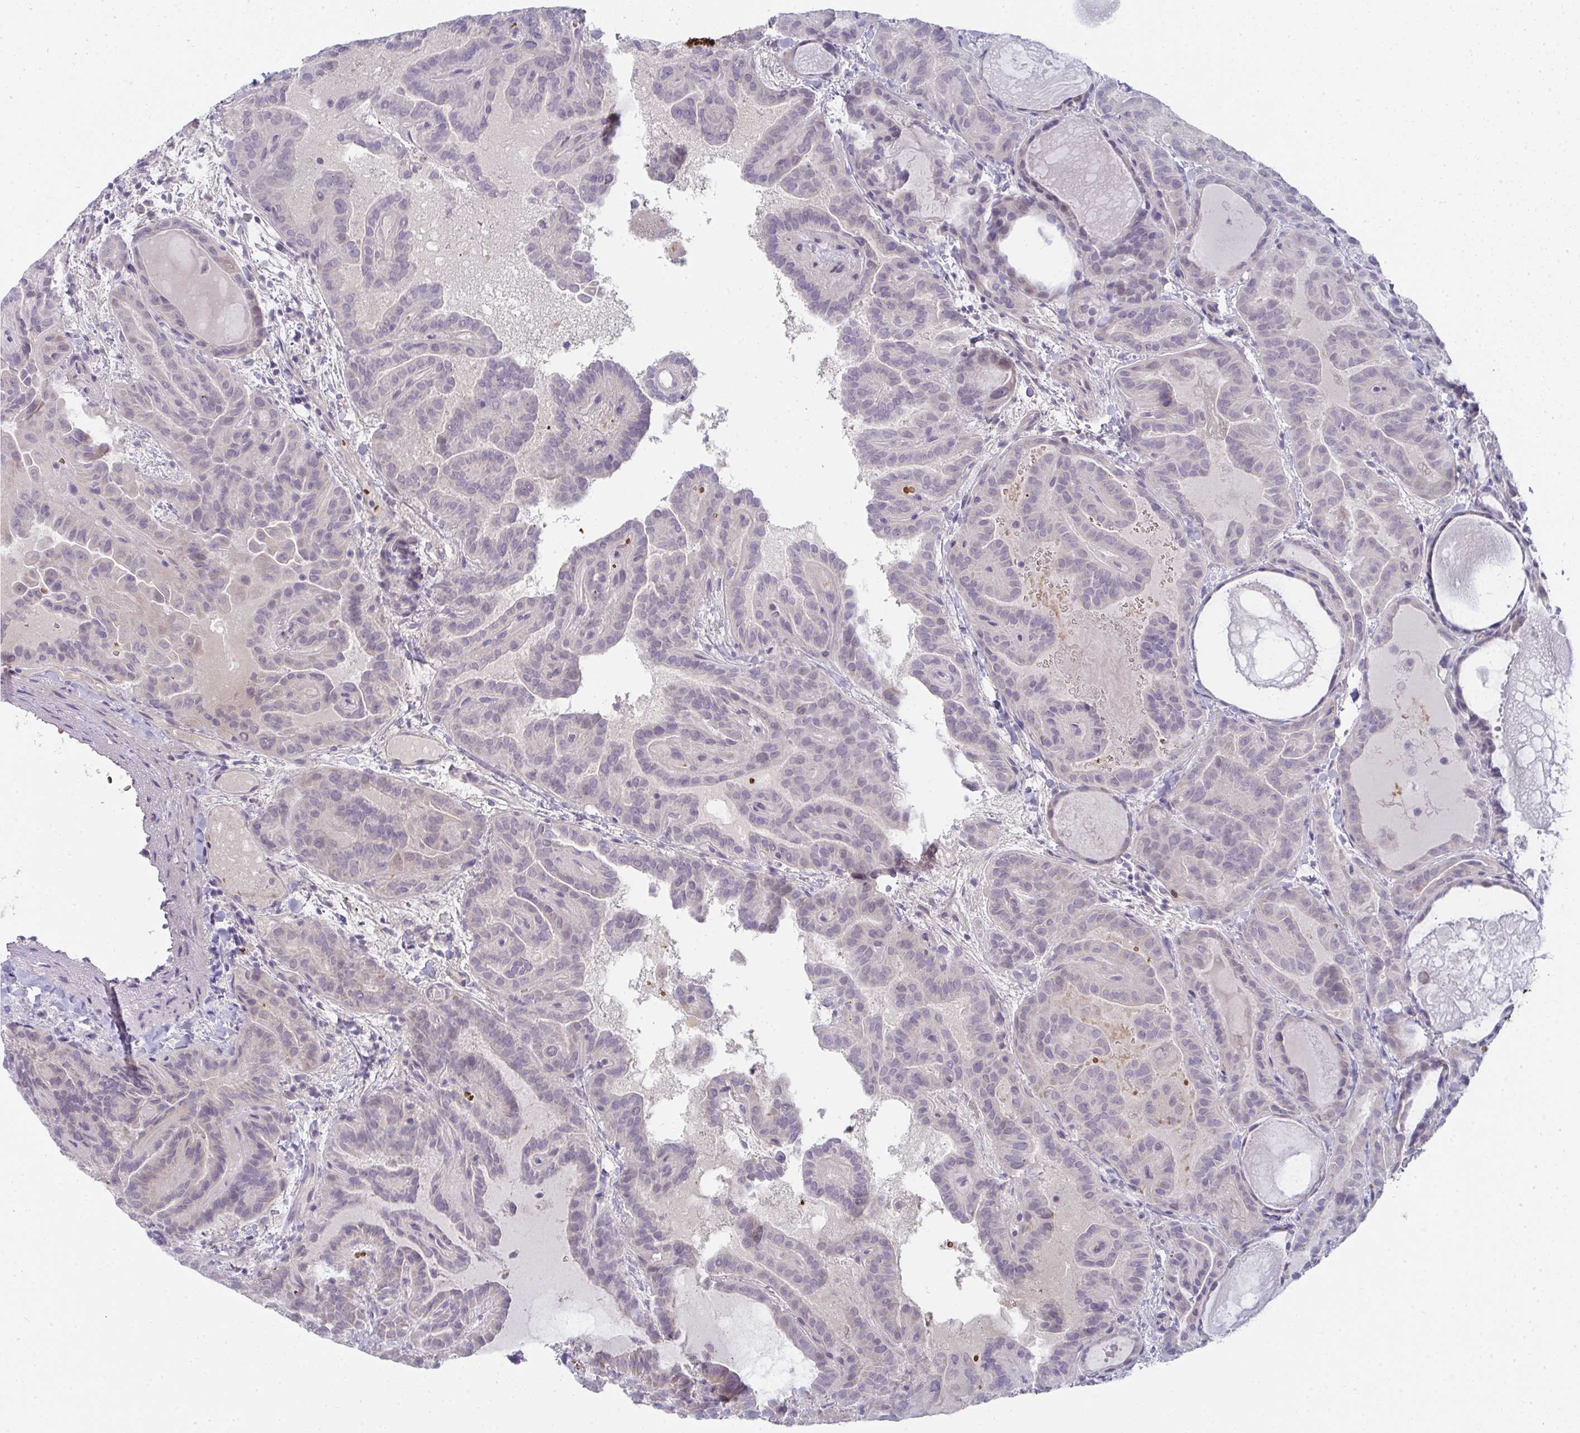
{"staining": {"intensity": "negative", "quantity": "none", "location": "none"}, "tissue": "thyroid cancer", "cell_type": "Tumor cells", "image_type": "cancer", "snomed": [{"axis": "morphology", "description": "Papillary adenocarcinoma, NOS"}, {"axis": "topography", "description": "Thyroid gland"}], "caption": "There is no significant positivity in tumor cells of thyroid cancer (papillary adenocarcinoma). The staining was performed using DAB (3,3'-diaminobenzidine) to visualize the protein expression in brown, while the nuclei were stained in blue with hematoxylin (Magnification: 20x).", "gene": "SHB", "patient": {"sex": "female", "age": 46}}